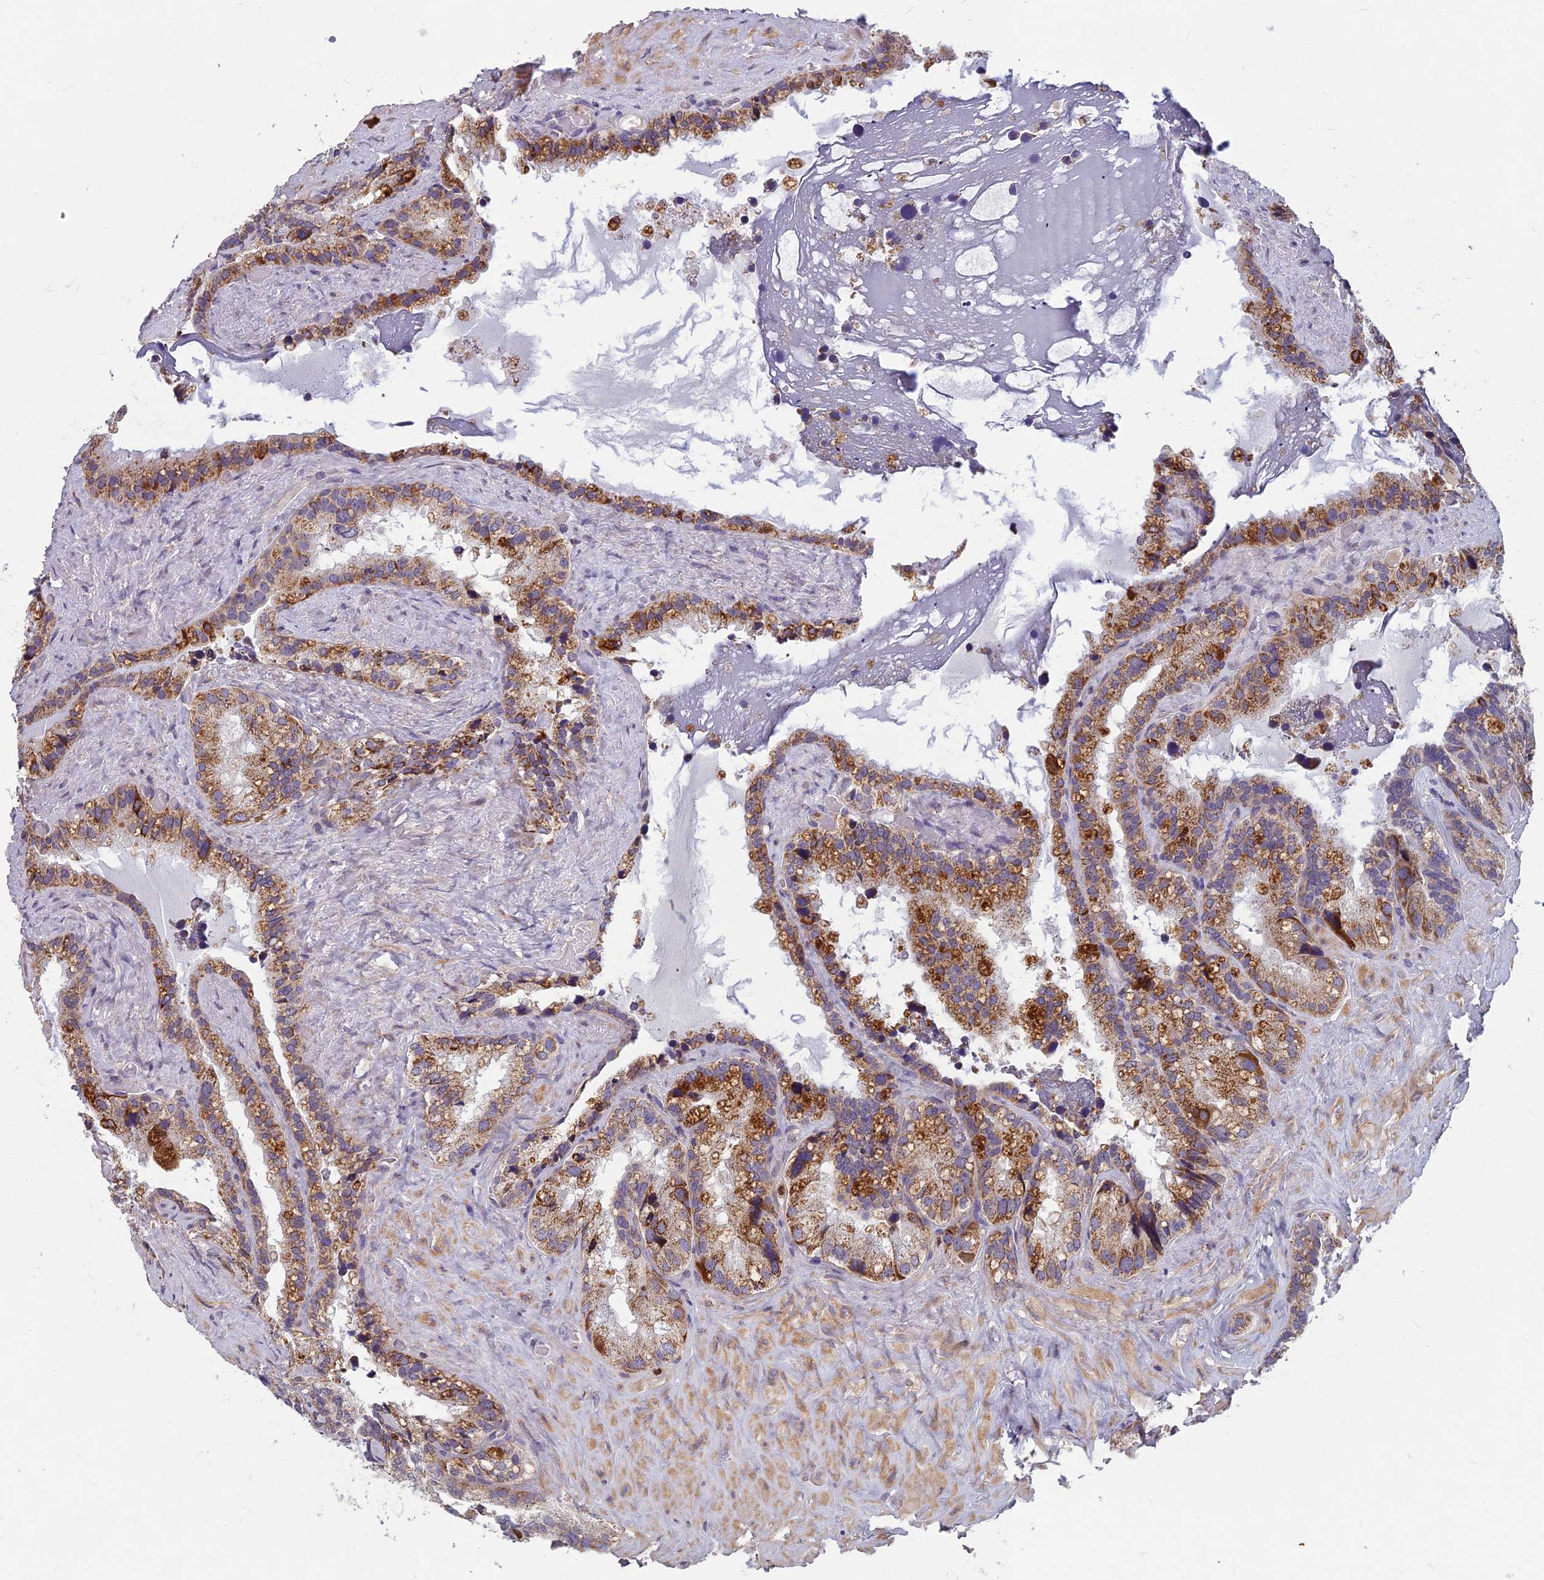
{"staining": {"intensity": "moderate", "quantity": "25%-75%", "location": "cytoplasmic/membranous"}, "tissue": "seminal vesicle", "cell_type": "Glandular cells", "image_type": "normal", "snomed": [{"axis": "morphology", "description": "Normal tissue, NOS"}, {"axis": "topography", "description": "Prostate"}, {"axis": "topography", "description": "Seminal veicle"}], "caption": "A high-resolution histopathology image shows immunohistochemistry staining of unremarkable seminal vesicle, which demonstrates moderate cytoplasmic/membranous positivity in about 25%-75% of glandular cells.", "gene": "ENSG00000188897", "patient": {"sex": "male", "age": 68}}